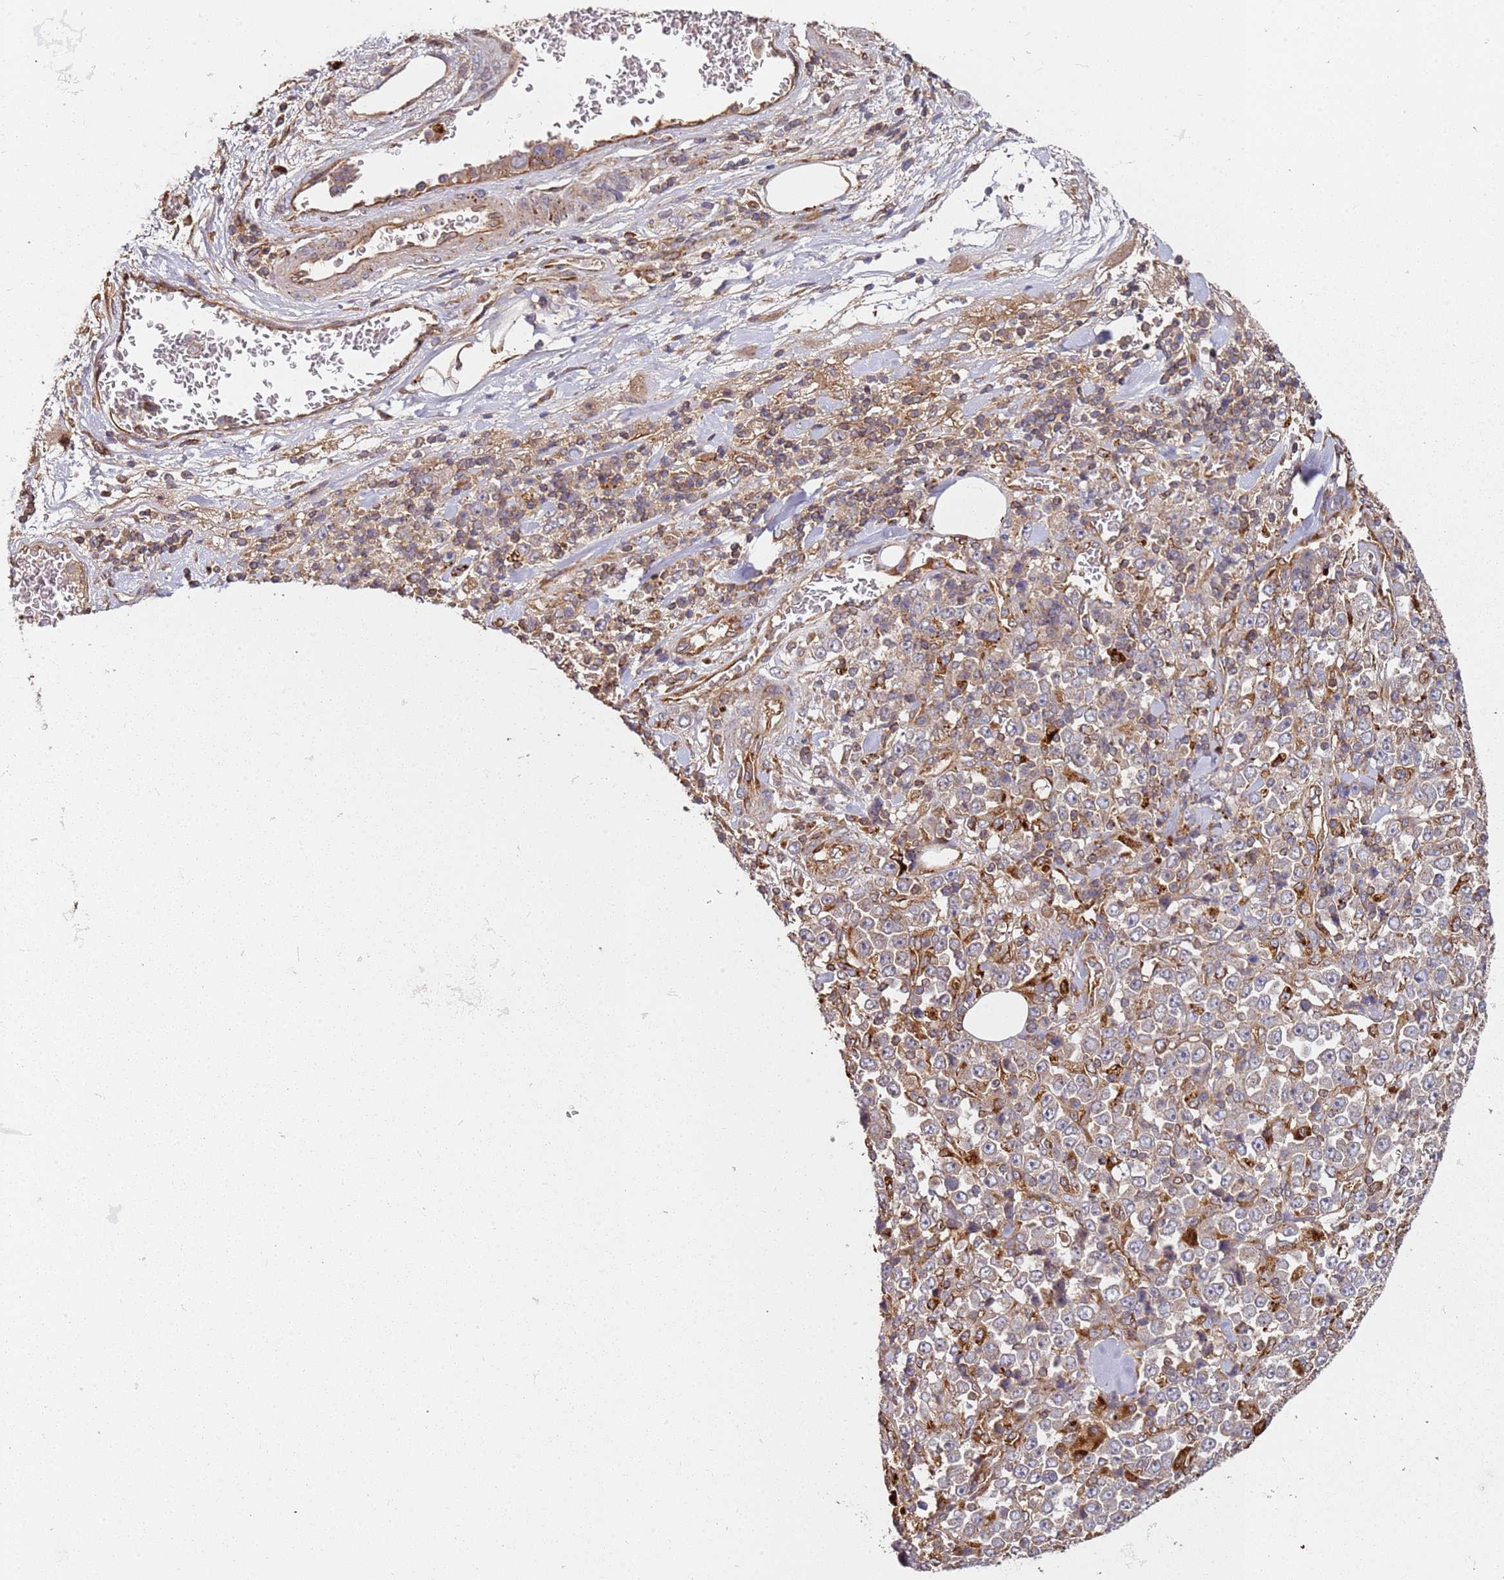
{"staining": {"intensity": "negative", "quantity": "none", "location": "none"}, "tissue": "stomach cancer", "cell_type": "Tumor cells", "image_type": "cancer", "snomed": [{"axis": "morphology", "description": "Normal tissue, NOS"}, {"axis": "morphology", "description": "Adenocarcinoma, NOS"}, {"axis": "topography", "description": "Stomach, upper"}, {"axis": "topography", "description": "Stomach"}], "caption": "A high-resolution micrograph shows IHC staining of adenocarcinoma (stomach), which demonstrates no significant positivity in tumor cells.", "gene": "SCGB2B2", "patient": {"sex": "male", "age": 59}}